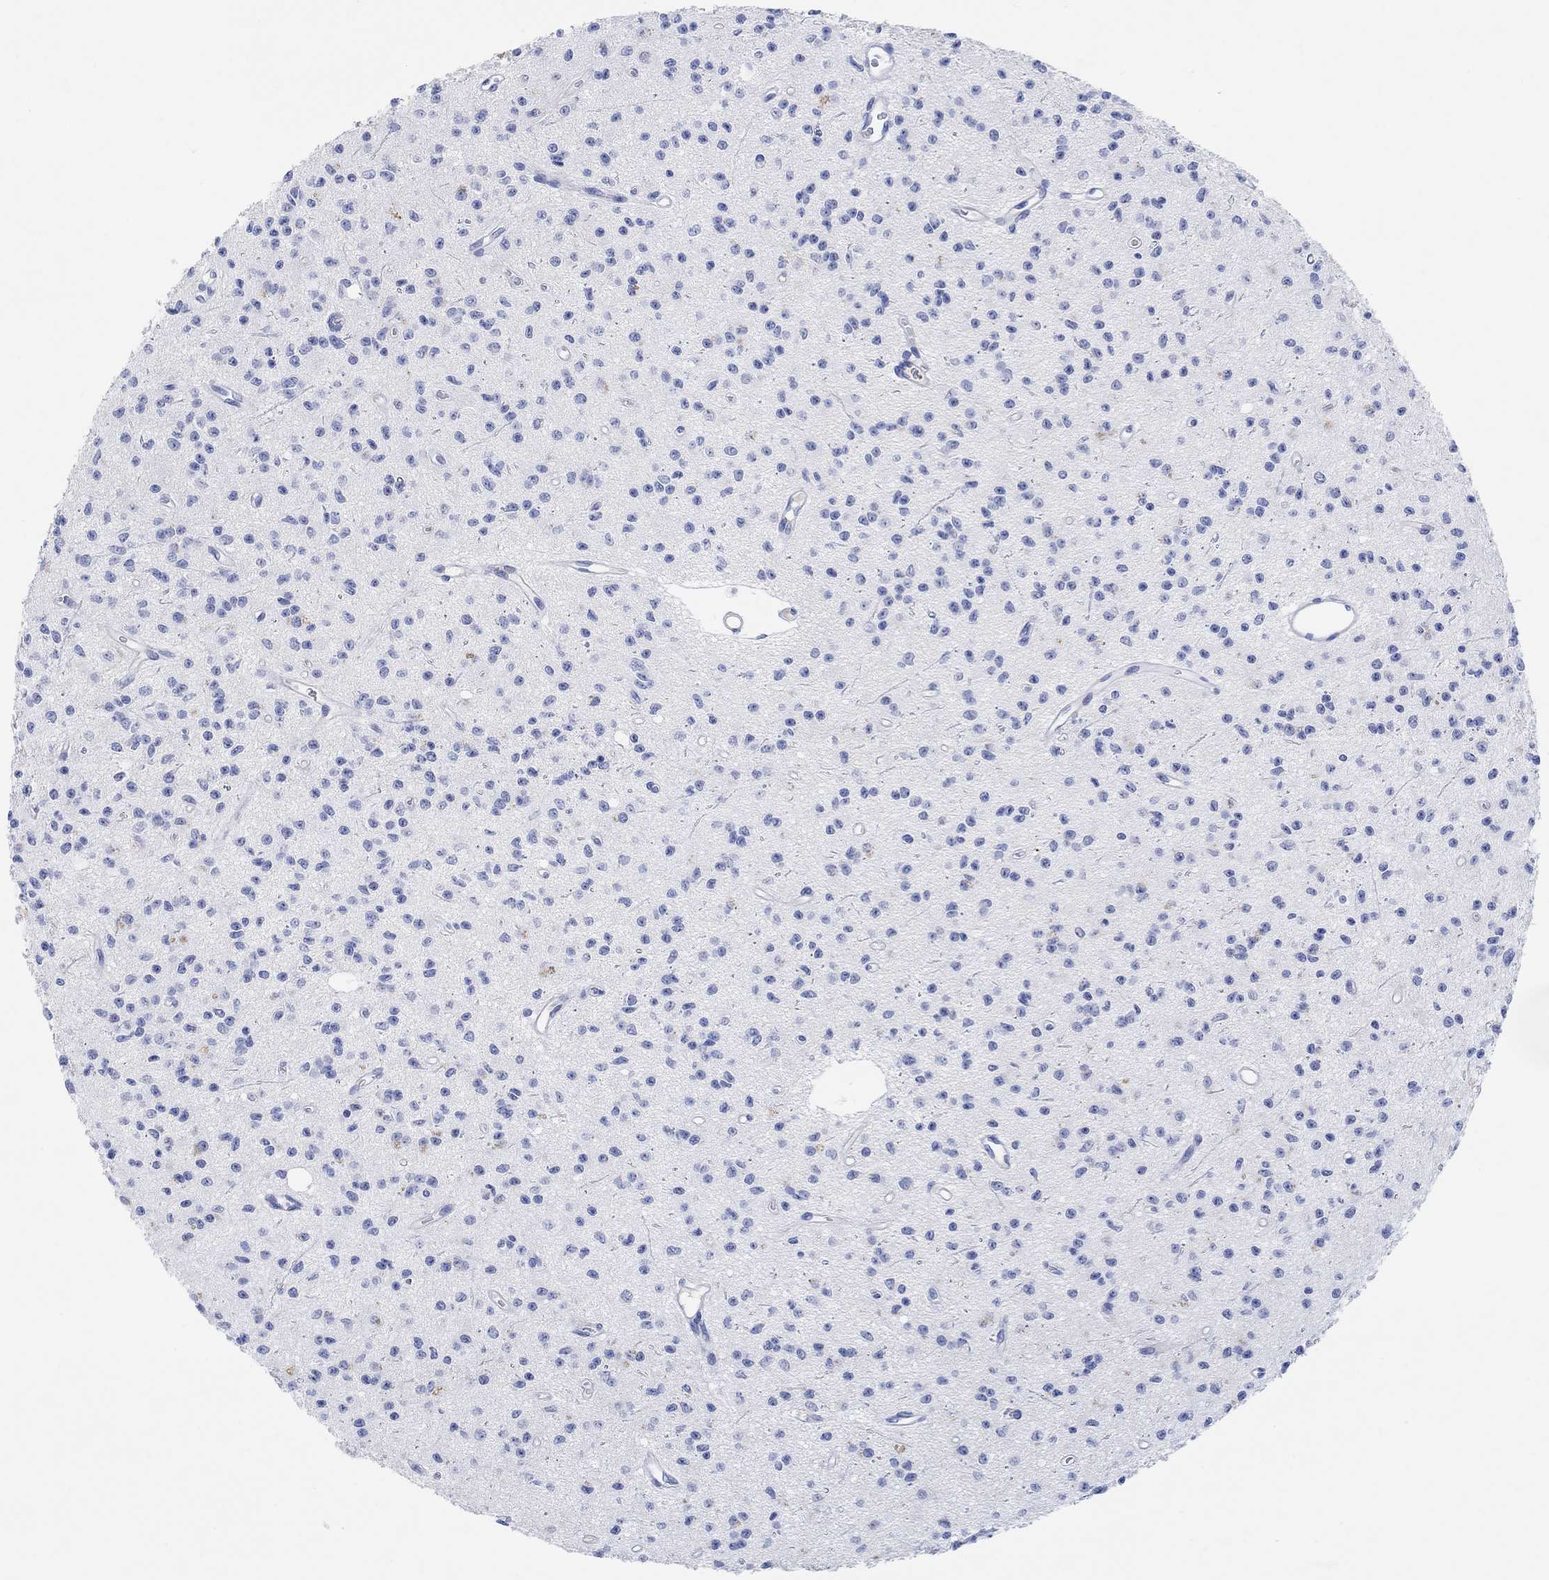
{"staining": {"intensity": "negative", "quantity": "none", "location": "none"}, "tissue": "glioma", "cell_type": "Tumor cells", "image_type": "cancer", "snomed": [{"axis": "morphology", "description": "Glioma, malignant, Low grade"}, {"axis": "topography", "description": "Brain"}], "caption": "Histopathology image shows no protein expression in tumor cells of glioma tissue.", "gene": "TYR", "patient": {"sex": "female", "age": 45}}